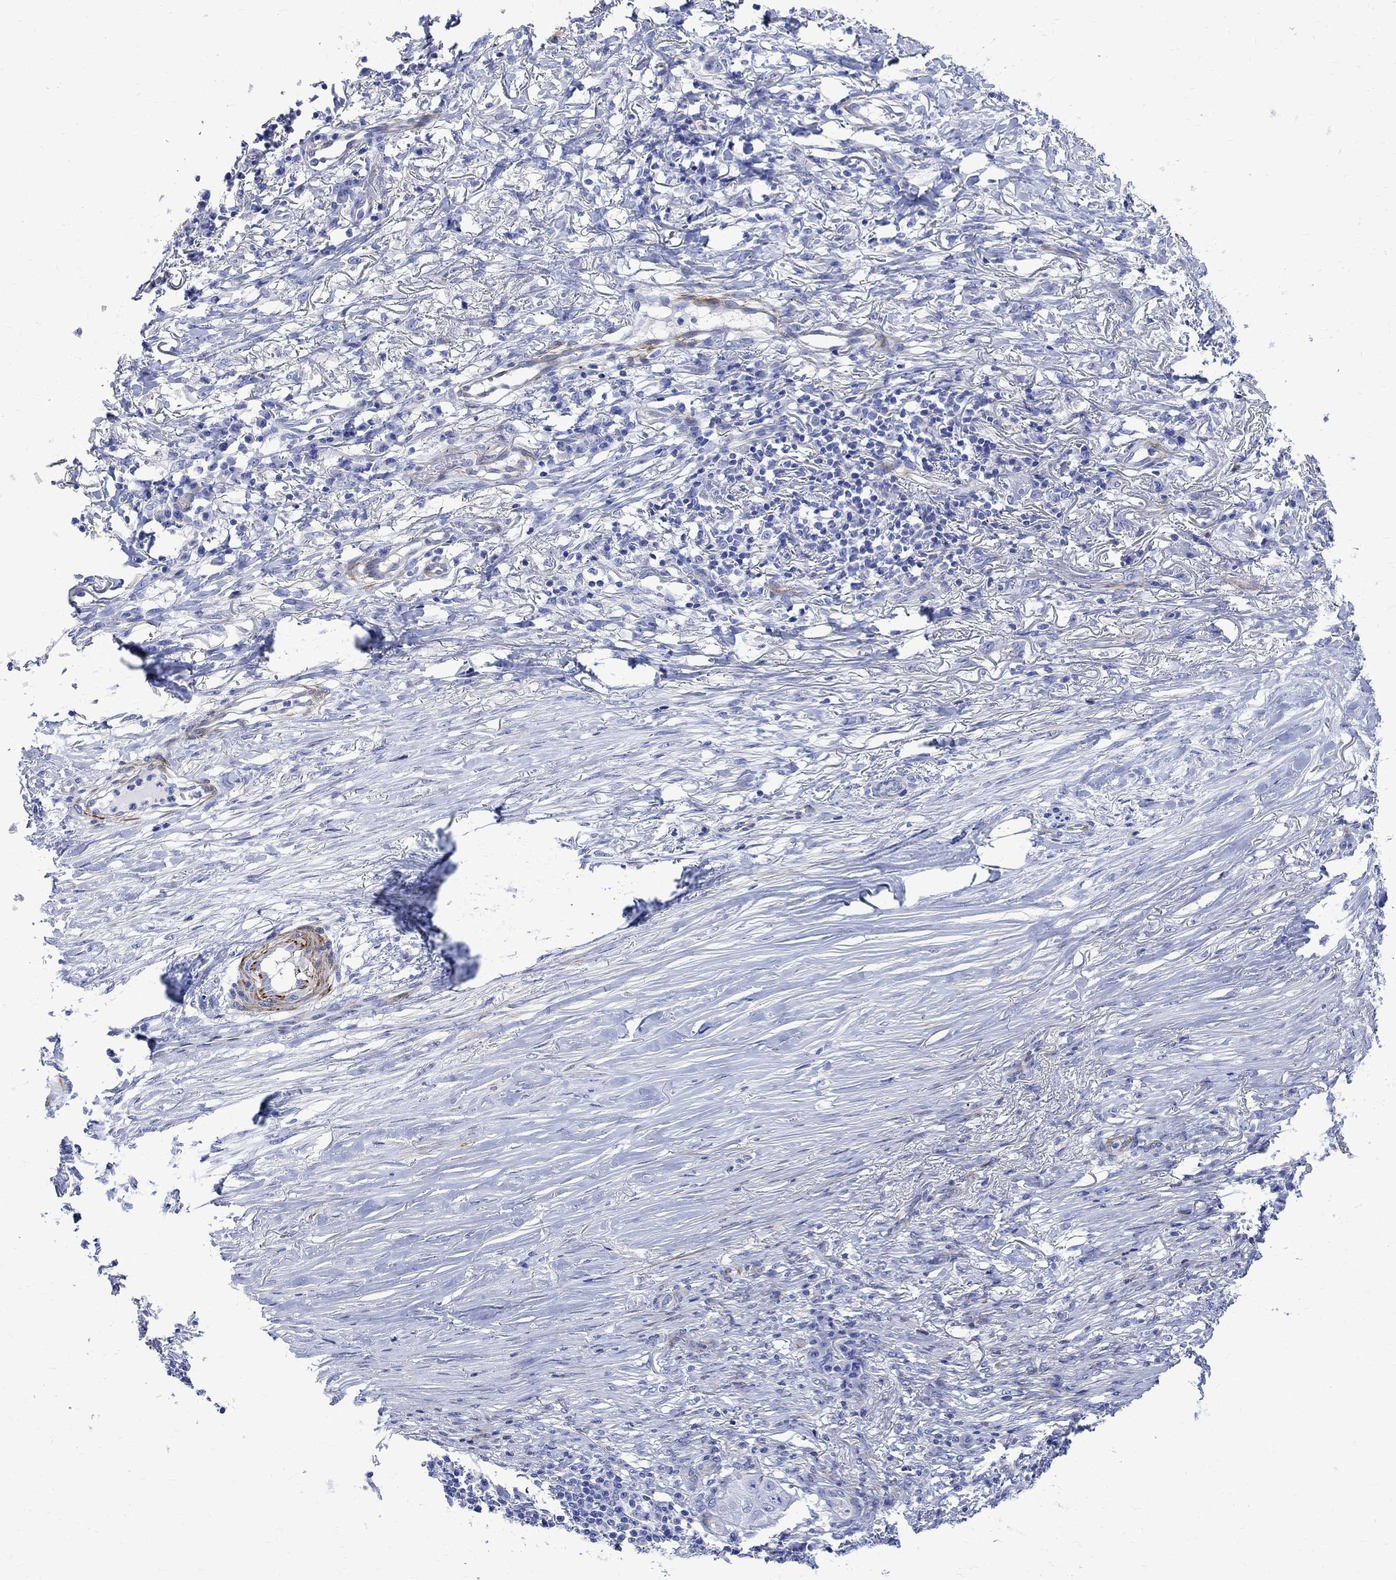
{"staining": {"intensity": "negative", "quantity": "none", "location": "none"}, "tissue": "skin cancer", "cell_type": "Tumor cells", "image_type": "cancer", "snomed": [{"axis": "morphology", "description": "Squamous cell carcinoma, NOS"}, {"axis": "topography", "description": "Skin"}], "caption": "This is an immunohistochemistry photomicrograph of skin squamous cell carcinoma. There is no staining in tumor cells.", "gene": "PARVB", "patient": {"sex": "male", "age": 70}}